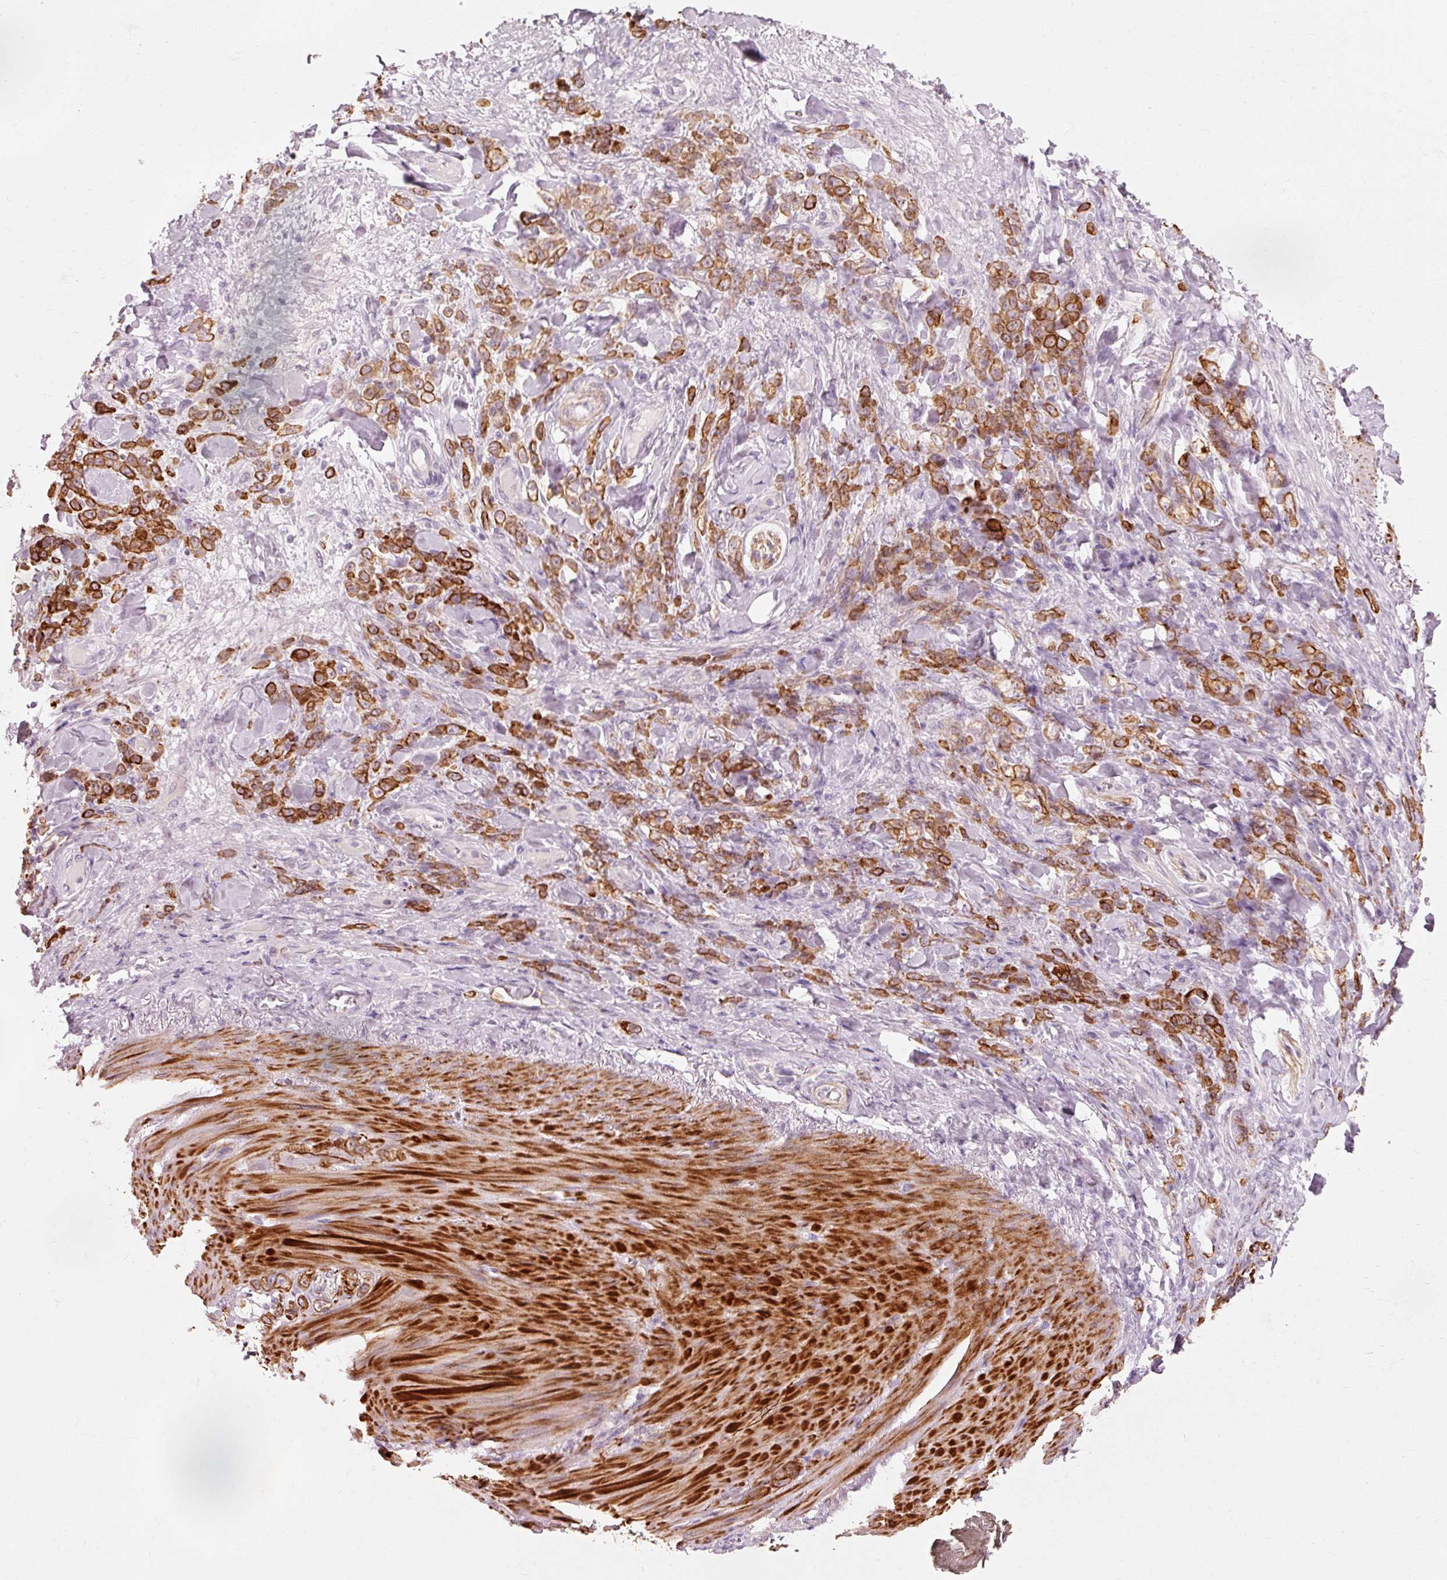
{"staining": {"intensity": "strong", "quantity": ">75%", "location": "cytoplasmic/membranous"}, "tissue": "stomach cancer", "cell_type": "Tumor cells", "image_type": "cancer", "snomed": [{"axis": "morphology", "description": "Normal tissue, NOS"}, {"axis": "morphology", "description": "Adenocarcinoma, NOS"}, {"axis": "topography", "description": "Stomach"}], "caption": "A brown stain highlights strong cytoplasmic/membranous staining of a protein in human stomach adenocarcinoma tumor cells. (DAB IHC, brown staining for protein, blue staining for nuclei).", "gene": "TRIM73", "patient": {"sex": "male", "age": 82}}